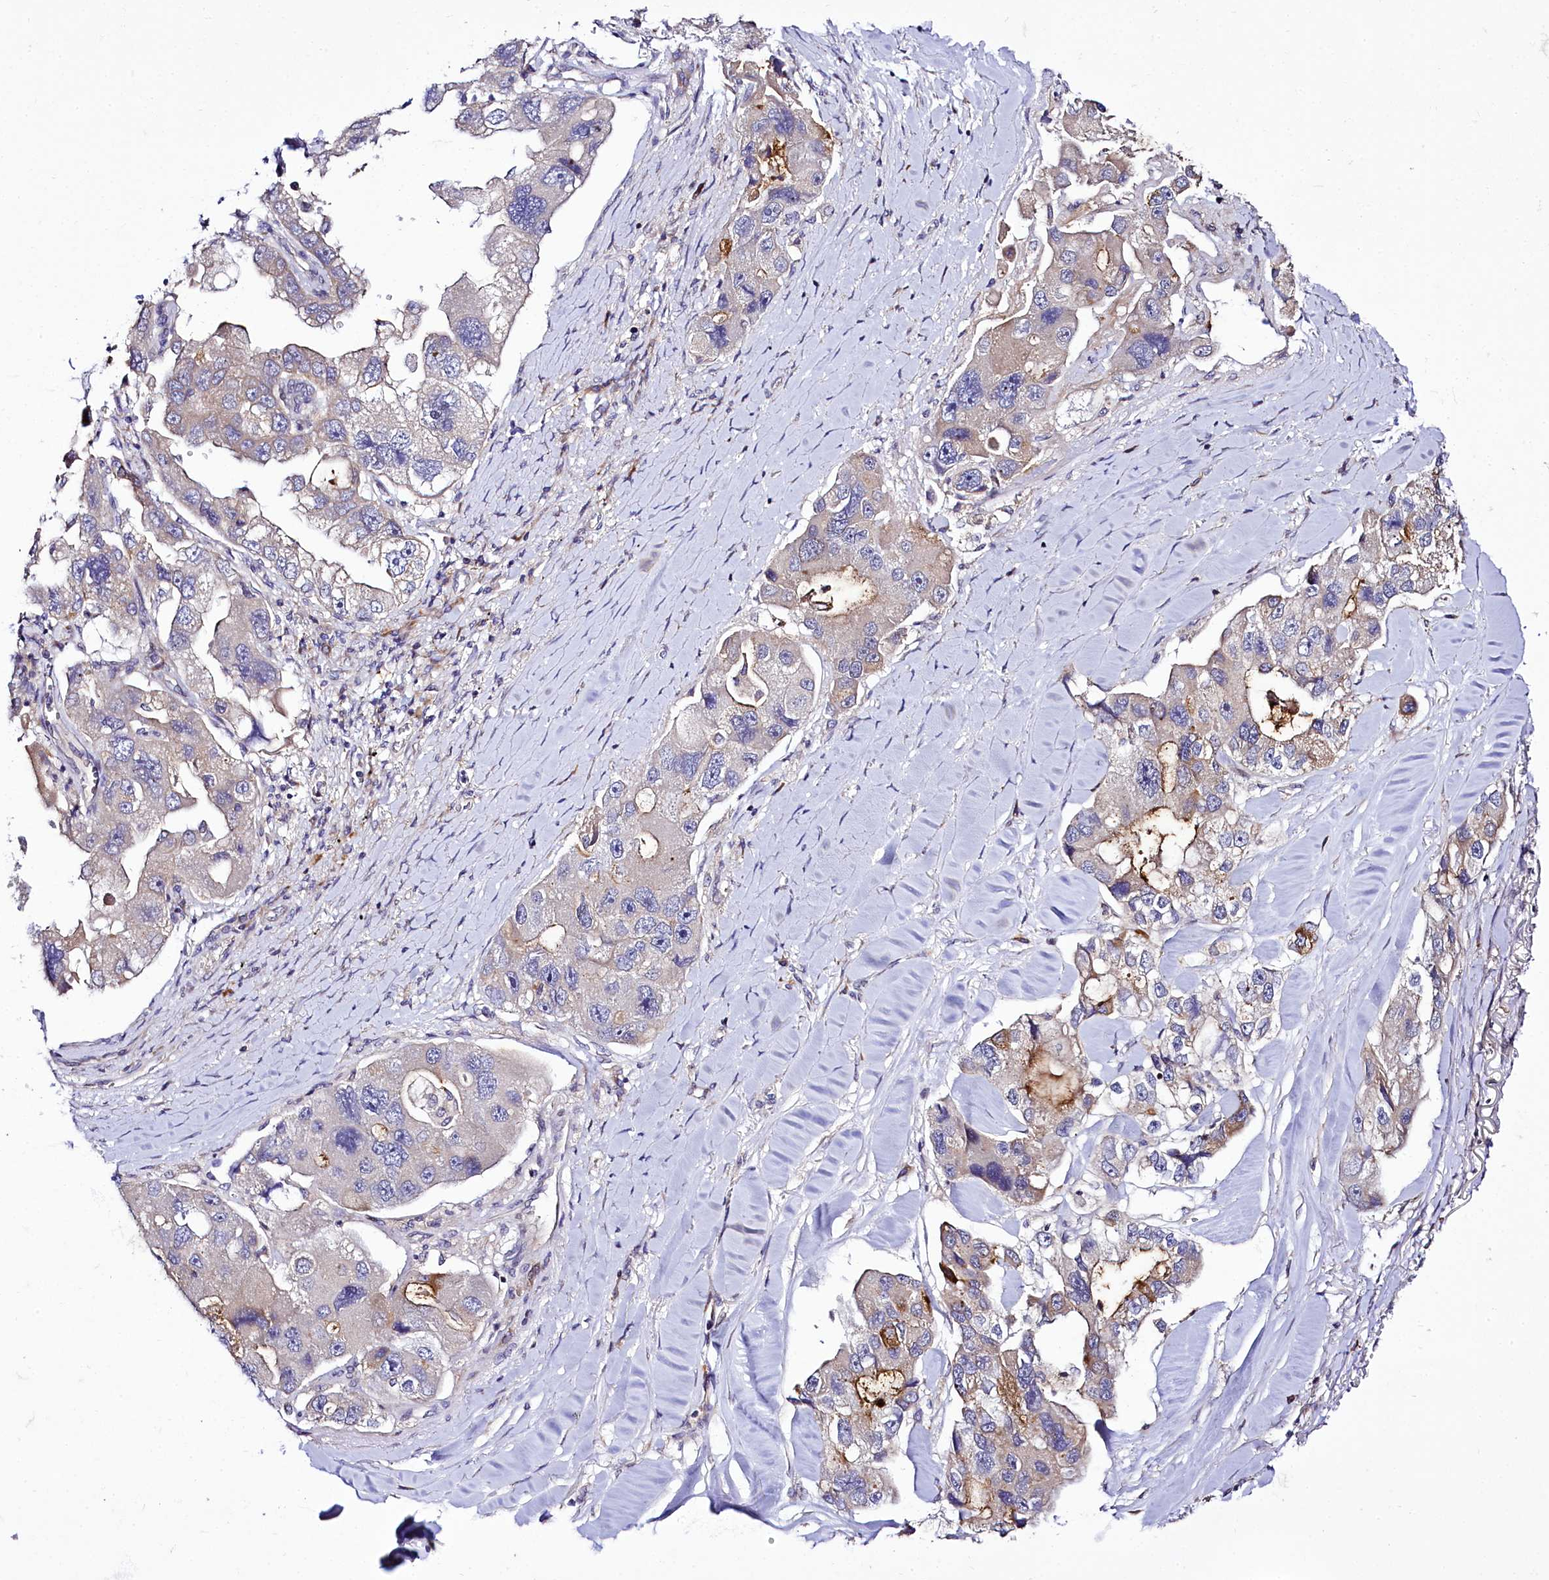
{"staining": {"intensity": "moderate", "quantity": "<25%", "location": "cytoplasmic/membranous"}, "tissue": "lung cancer", "cell_type": "Tumor cells", "image_type": "cancer", "snomed": [{"axis": "morphology", "description": "Adenocarcinoma, NOS"}, {"axis": "topography", "description": "Lung"}], "caption": "Tumor cells show low levels of moderate cytoplasmic/membranous staining in approximately <25% of cells in lung adenocarcinoma.", "gene": "ZC3H12C", "patient": {"sex": "female", "age": 54}}